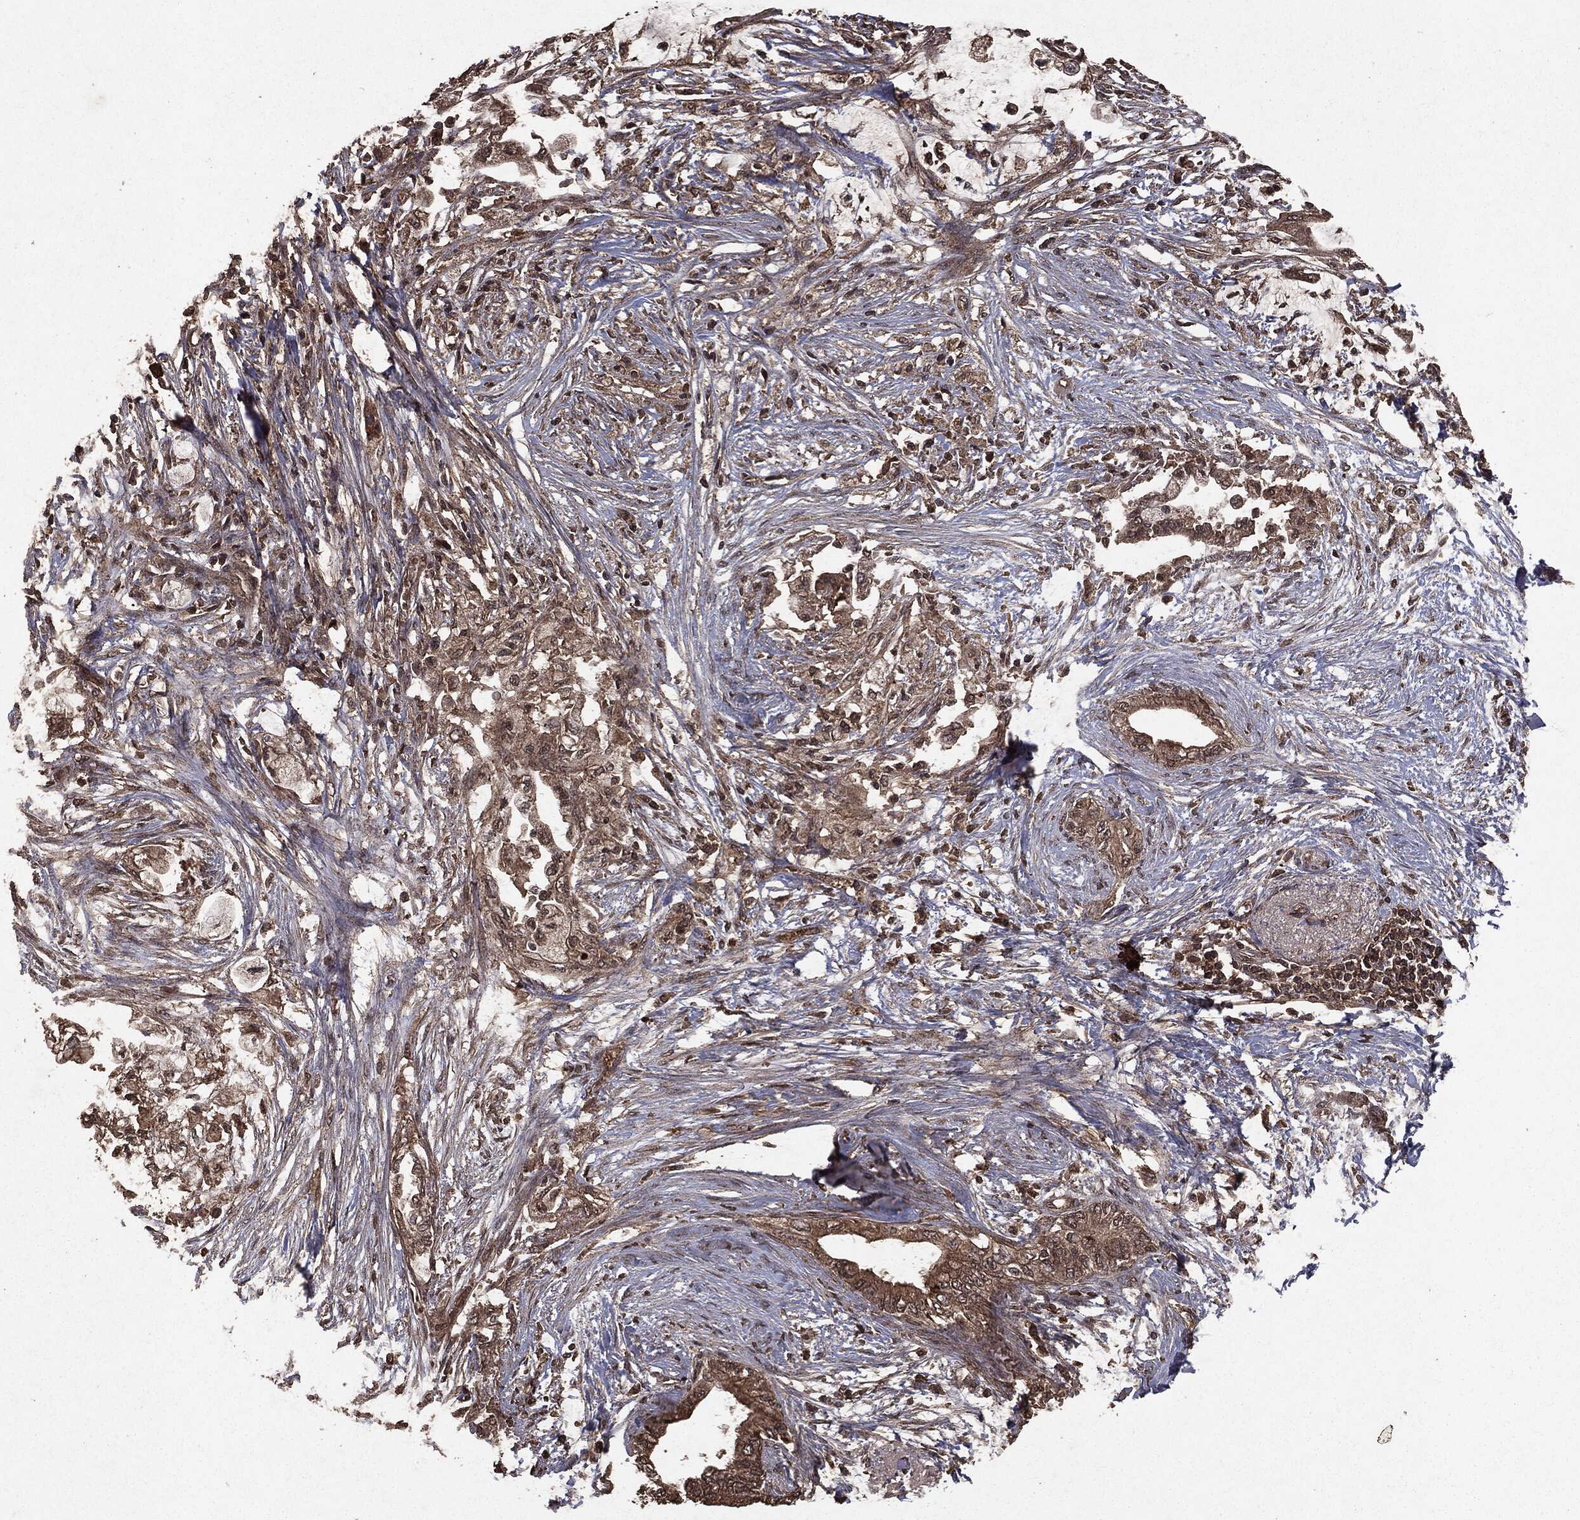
{"staining": {"intensity": "weak", "quantity": ">75%", "location": "cytoplasmic/membranous"}, "tissue": "pancreatic cancer", "cell_type": "Tumor cells", "image_type": "cancer", "snomed": [{"axis": "morphology", "description": "Normal tissue, NOS"}, {"axis": "morphology", "description": "Adenocarcinoma, NOS"}, {"axis": "topography", "description": "Pancreas"}, {"axis": "topography", "description": "Duodenum"}], "caption": "Protein staining by immunohistochemistry displays weak cytoplasmic/membranous staining in about >75% of tumor cells in pancreatic cancer (adenocarcinoma). The staining was performed using DAB to visualize the protein expression in brown, while the nuclei were stained in blue with hematoxylin (Magnification: 20x).", "gene": "NME1", "patient": {"sex": "female", "age": 60}}